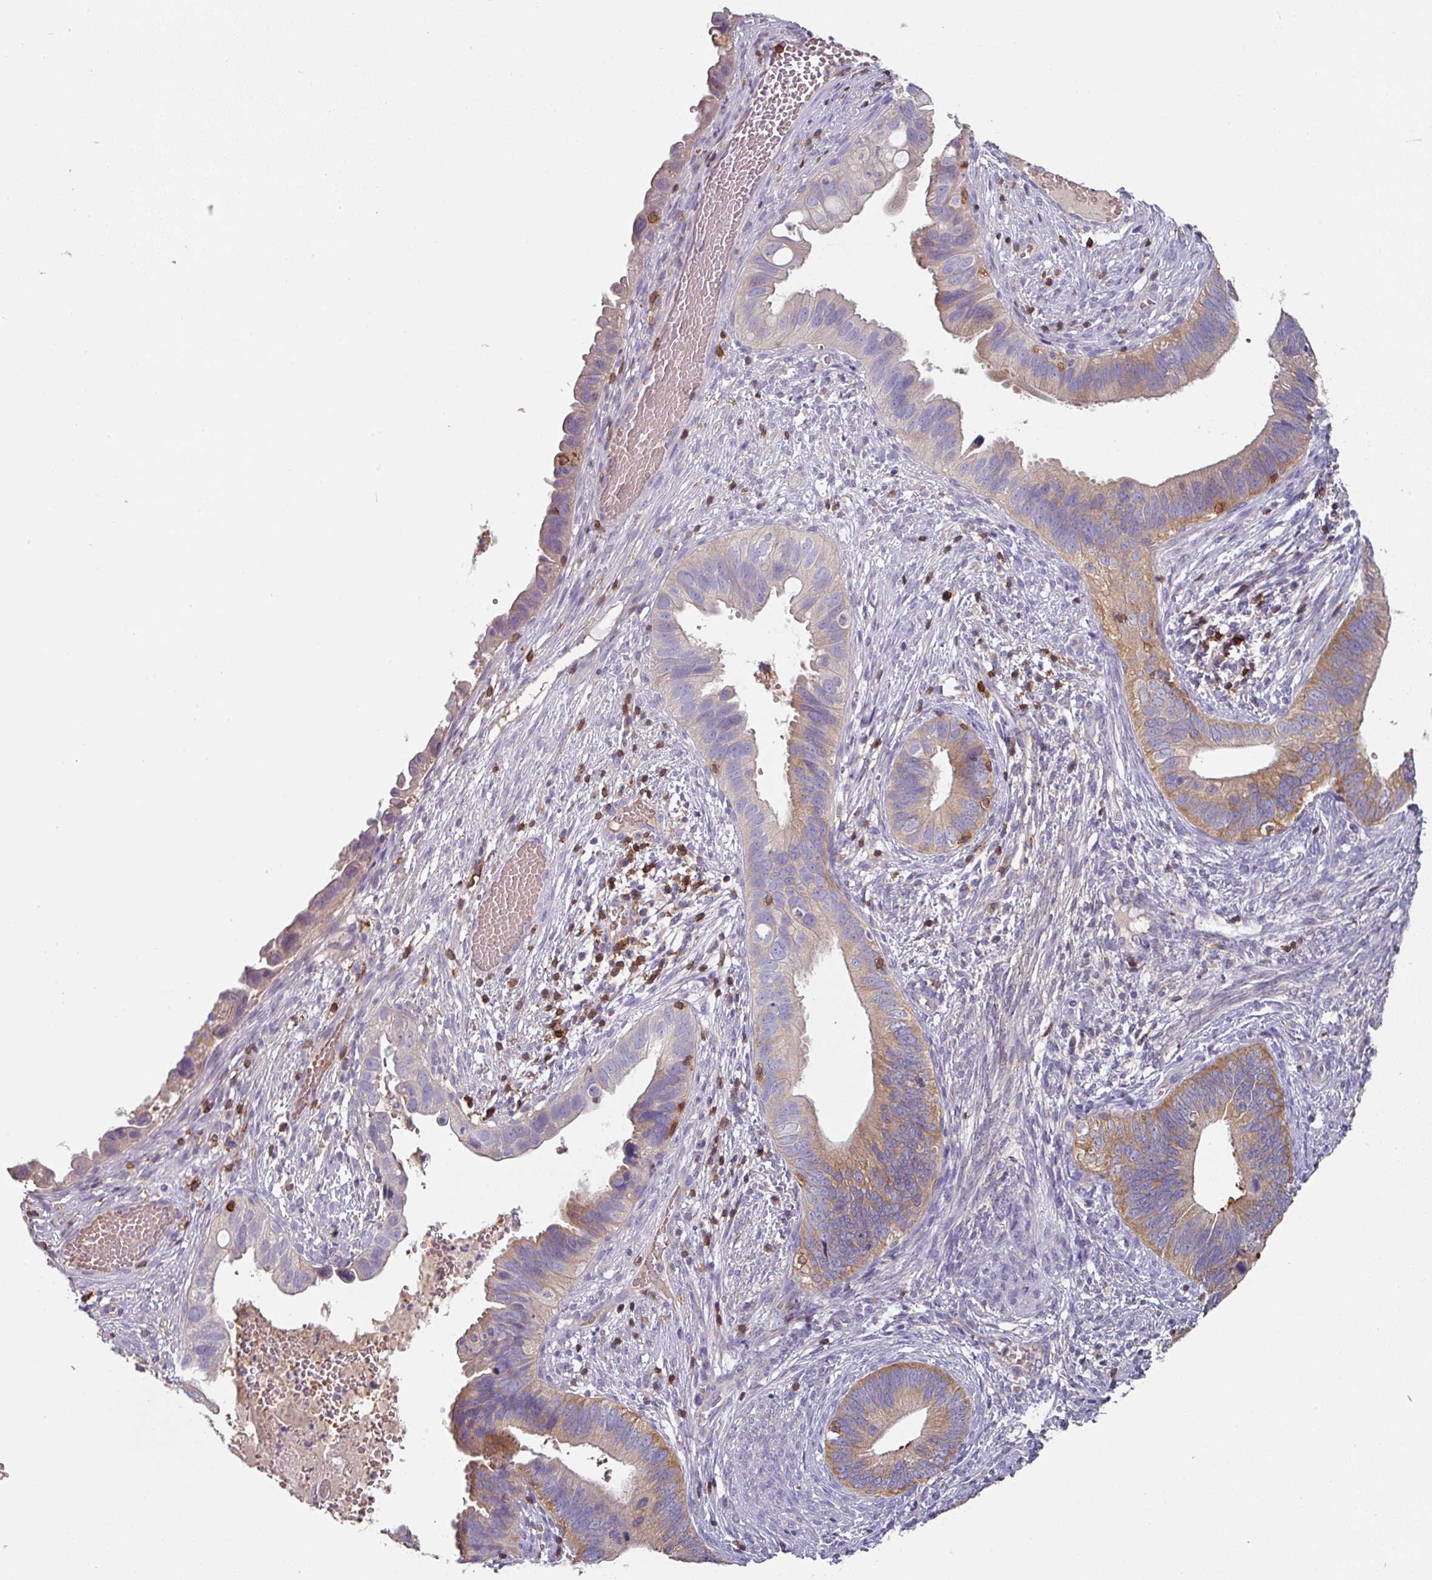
{"staining": {"intensity": "moderate", "quantity": "25%-75%", "location": "cytoplasmic/membranous"}, "tissue": "cervical cancer", "cell_type": "Tumor cells", "image_type": "cancer", "snomed": [{"axis": "morphology", "description": "Adenocarcinoma, NOS"}, {"axis": "topography", "description": "Cervix"}], "caption": "Immunohistochemical staining of human cervical cancer shows moderate cytoplasmic/membranous protein positivity in about 25%-75% of tumor cells.", "gene": "CD3G", "patient": {"sex": "female", "age": 42}}